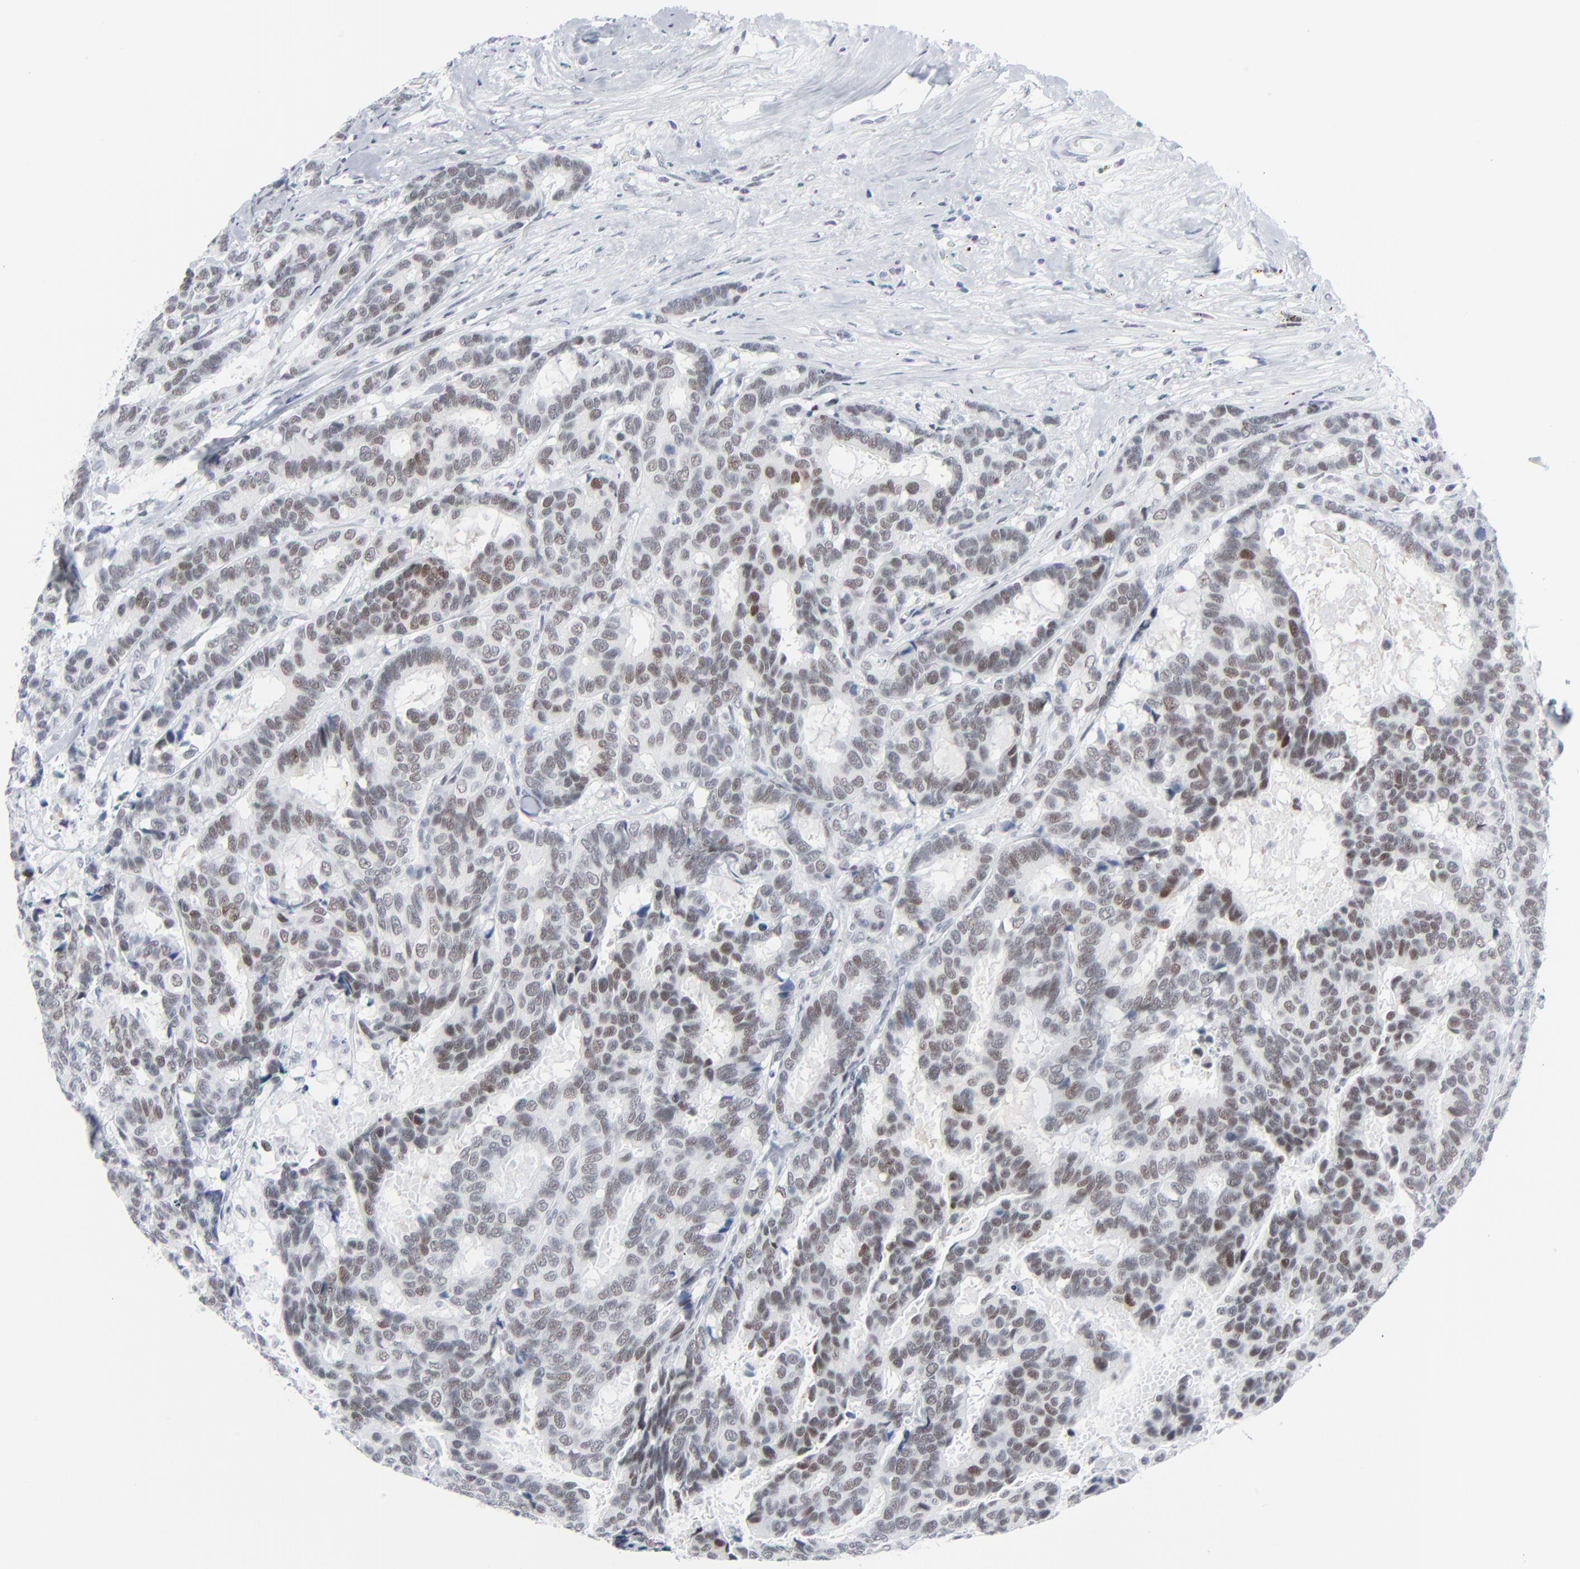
{"staining": {"intensity": "moderate", "quantity": ">75%", "location": "nuclear"}, "tissue": "breast cancer", "cell_type": "Tumor cells", "image_type": "cancer", "snomed": [{"axis": "morphology", "description": "Duct carcinoma"}, {"axis": "topography", "description": "Breast"}], "caption": "A brown stain shows moderate nuclear staining of a protein in human breast cancer (intraductal carcinoma) tumor cells. (DAB (3,3'-diaminobenzidine) IHC, brown staining for protein, blue staining for nuclei).", "gene": "SIRT1", "patient": {"sex": "female", "age": 87}}